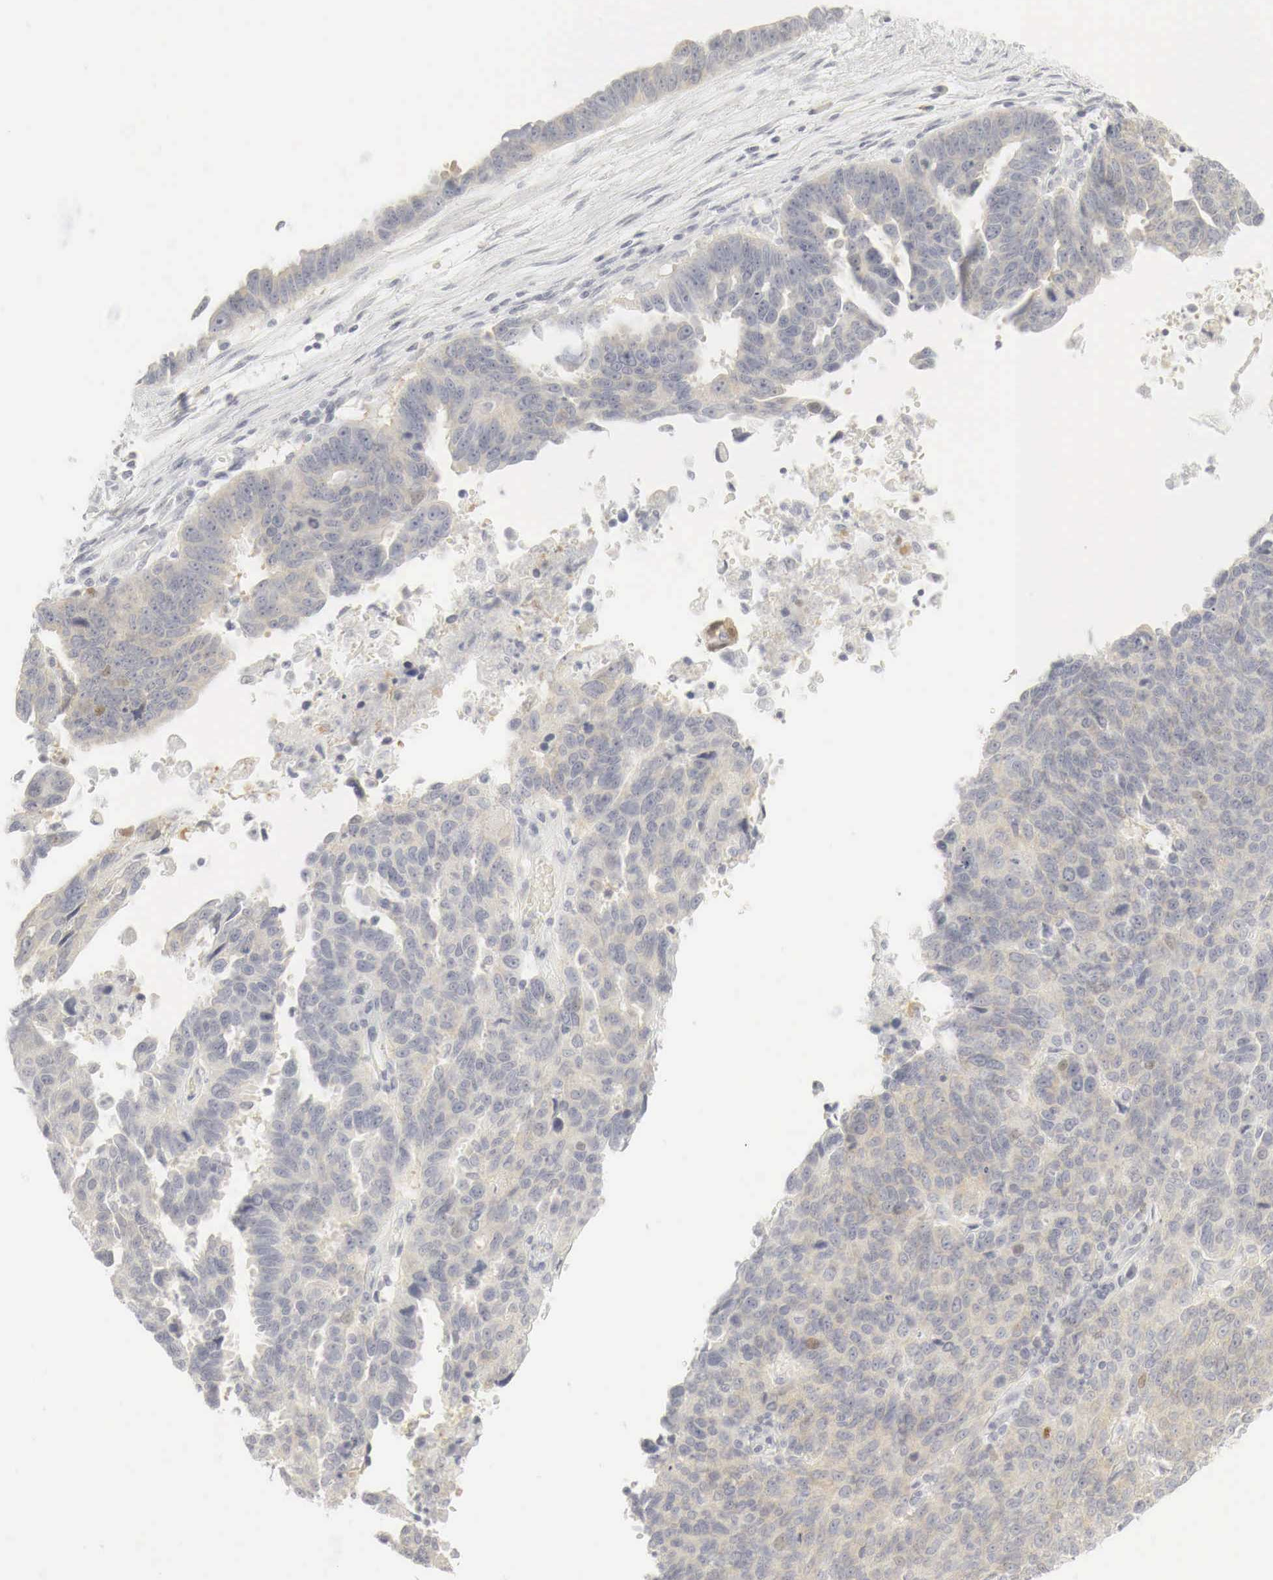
{"staining": {"intensity": "weak", "quantity": "25%-75%", "location": "cytoplasmic/membranous,nuclear"}, "tissue": "ovarian cancer", "cell_type": "Tumor cells", "image_type": "cancer", "snomed": [{"axis": "morphology", "description": "Carcinoma, endometroid"}, {"axis": "morphology", "description": "Cystadenocarcinoma, serous, NOS"}, {"axis": "topography", "description": "Ovary"}], "caption": "Immunohistochemical staining of human endometroid carcinoma (ovarian) displays weak cytoplasmic/membranous and nuclear protein positivity in about 25%-75% of tumor cells.", "gene": "TP63", "patient": {"sex": "female", "age": 45}}